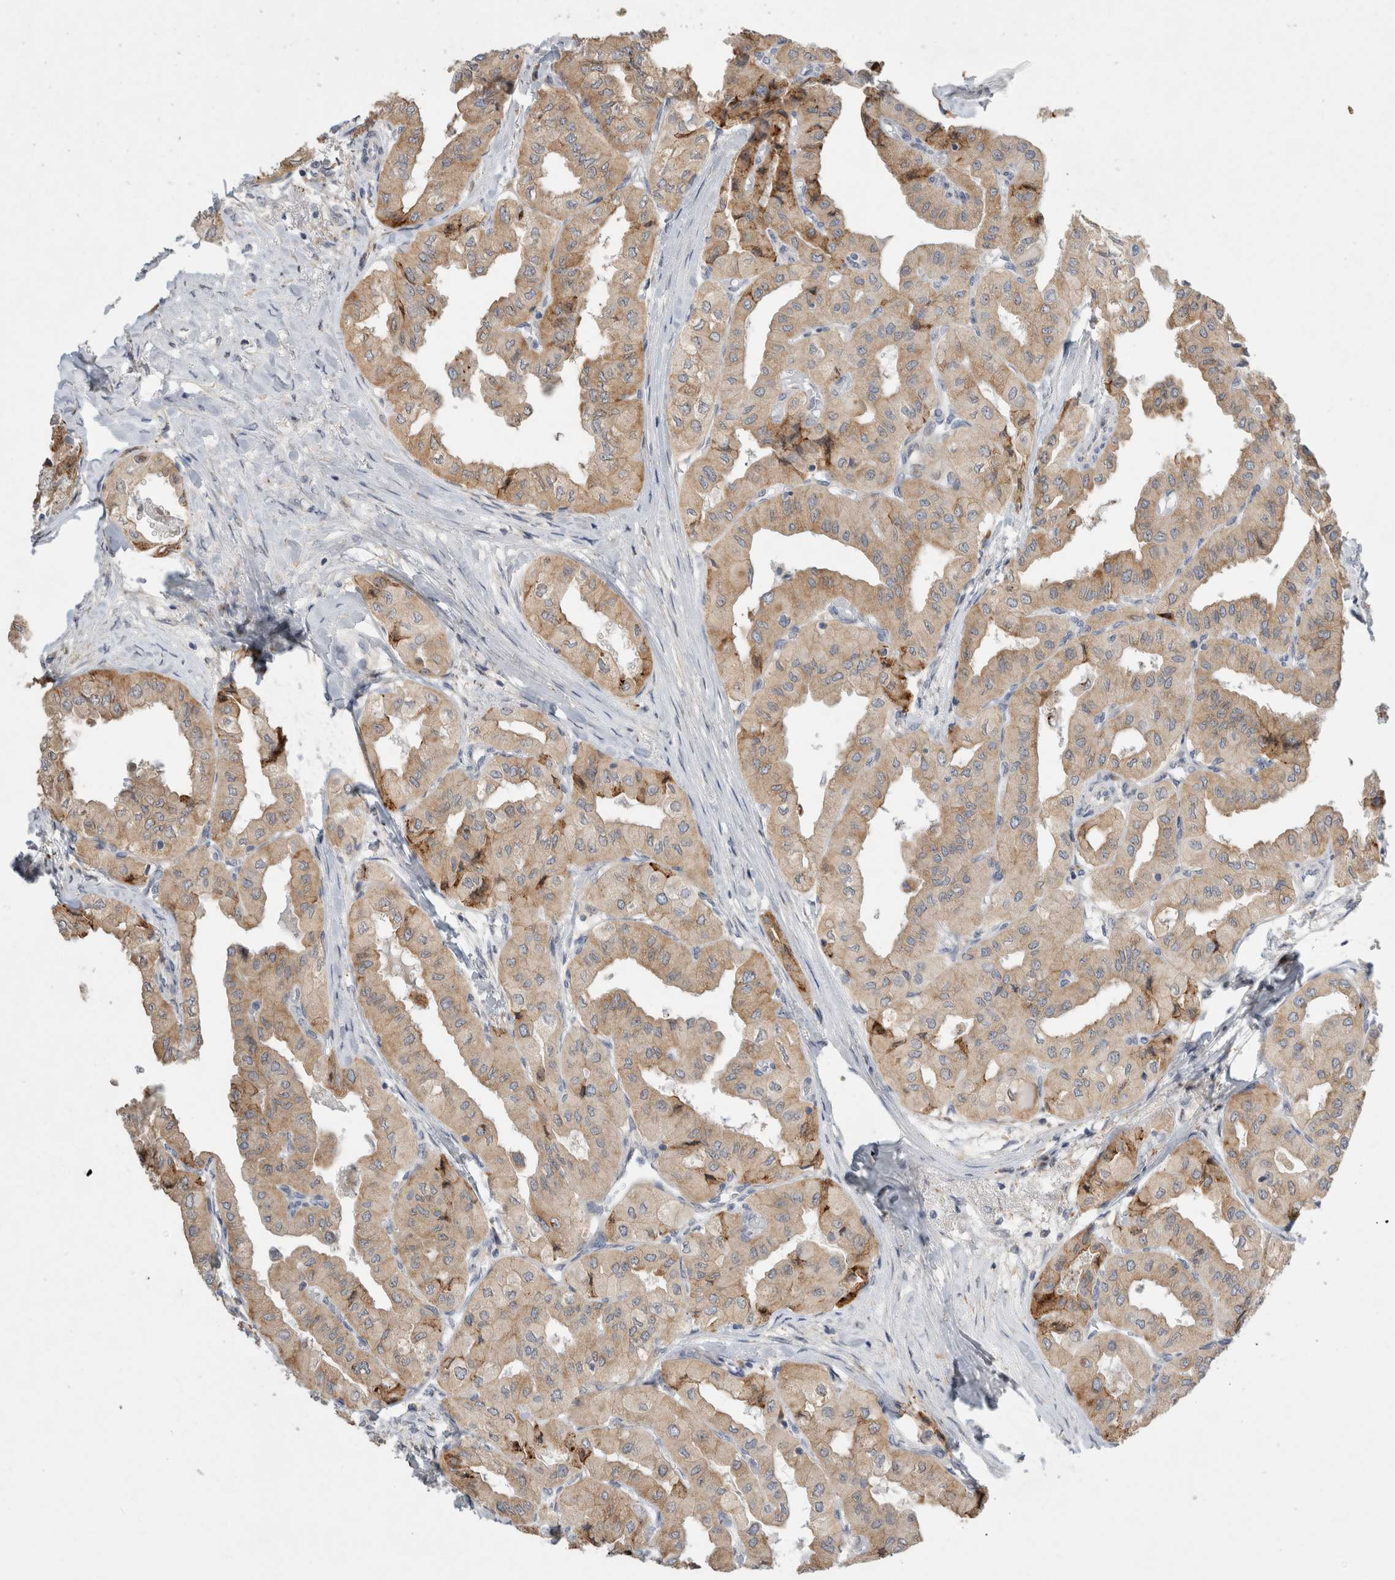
{"staining": {"intensity": "weak", "quantity": ">75%", "location": "cytoplasmic/membranous"}, "tissue": "thyroid cancer", "cell_type": "Tumor cells", "image_type": "cancer", "snomed": [{"axis": "morphology", "description": "Papillary adenocarcinoma, NOS"}, {"axis": "topography", "description": "Thyroid gland"}], "caption": "Protein analysis of thyroid papillary adenocarcinoma tissue shows weak cytoplasmic/membranous expression in about >75% of tumor cells.", "gene": "TRMT9B", "patient": {"sex": "female", "age": 59}}